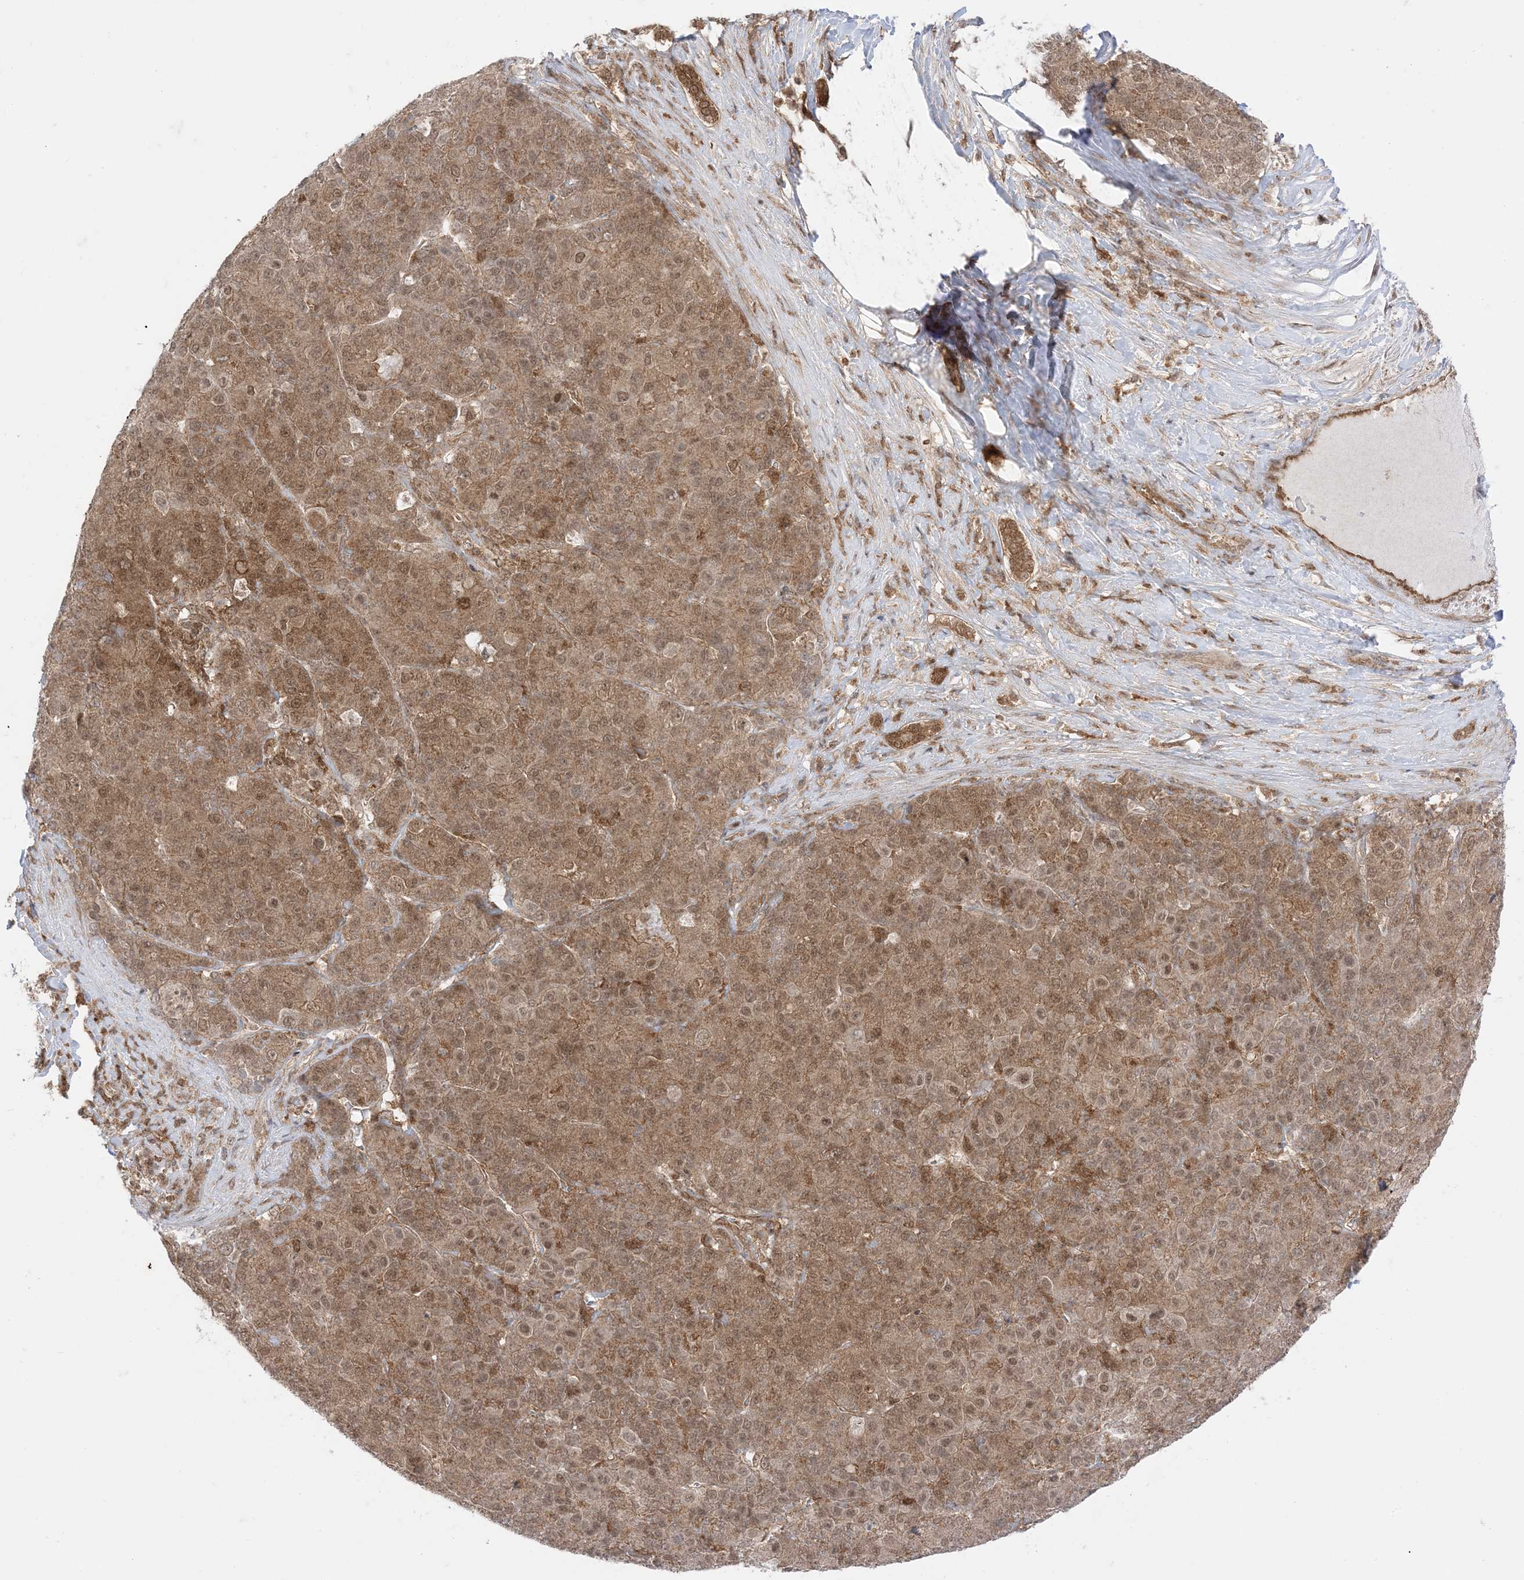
{"staining": {"intensity": "moderate", "quantity": ">75%", "location": "cytoplasmic/membranous"}, "tissue": "liver cancer", "cell_type": "Tumor cells", "image_type": "cancer", "snomed": [{"axis": "morphology", "description": "Carcinoma, Hepatocellular, NOS"}, {"axis": "topography", "description": "Liver"}], "caption": "Protein expression analysis of hepatocellular carcinoma (liver) demonstrates moderate cytoplasmic/membranous staining in approximately >75% of tumor cells. Ihc stains the protein in brown and the nuclei are stained blue.", "gene": "PTPA", "patient": {"sex": "male", "age": 65}}